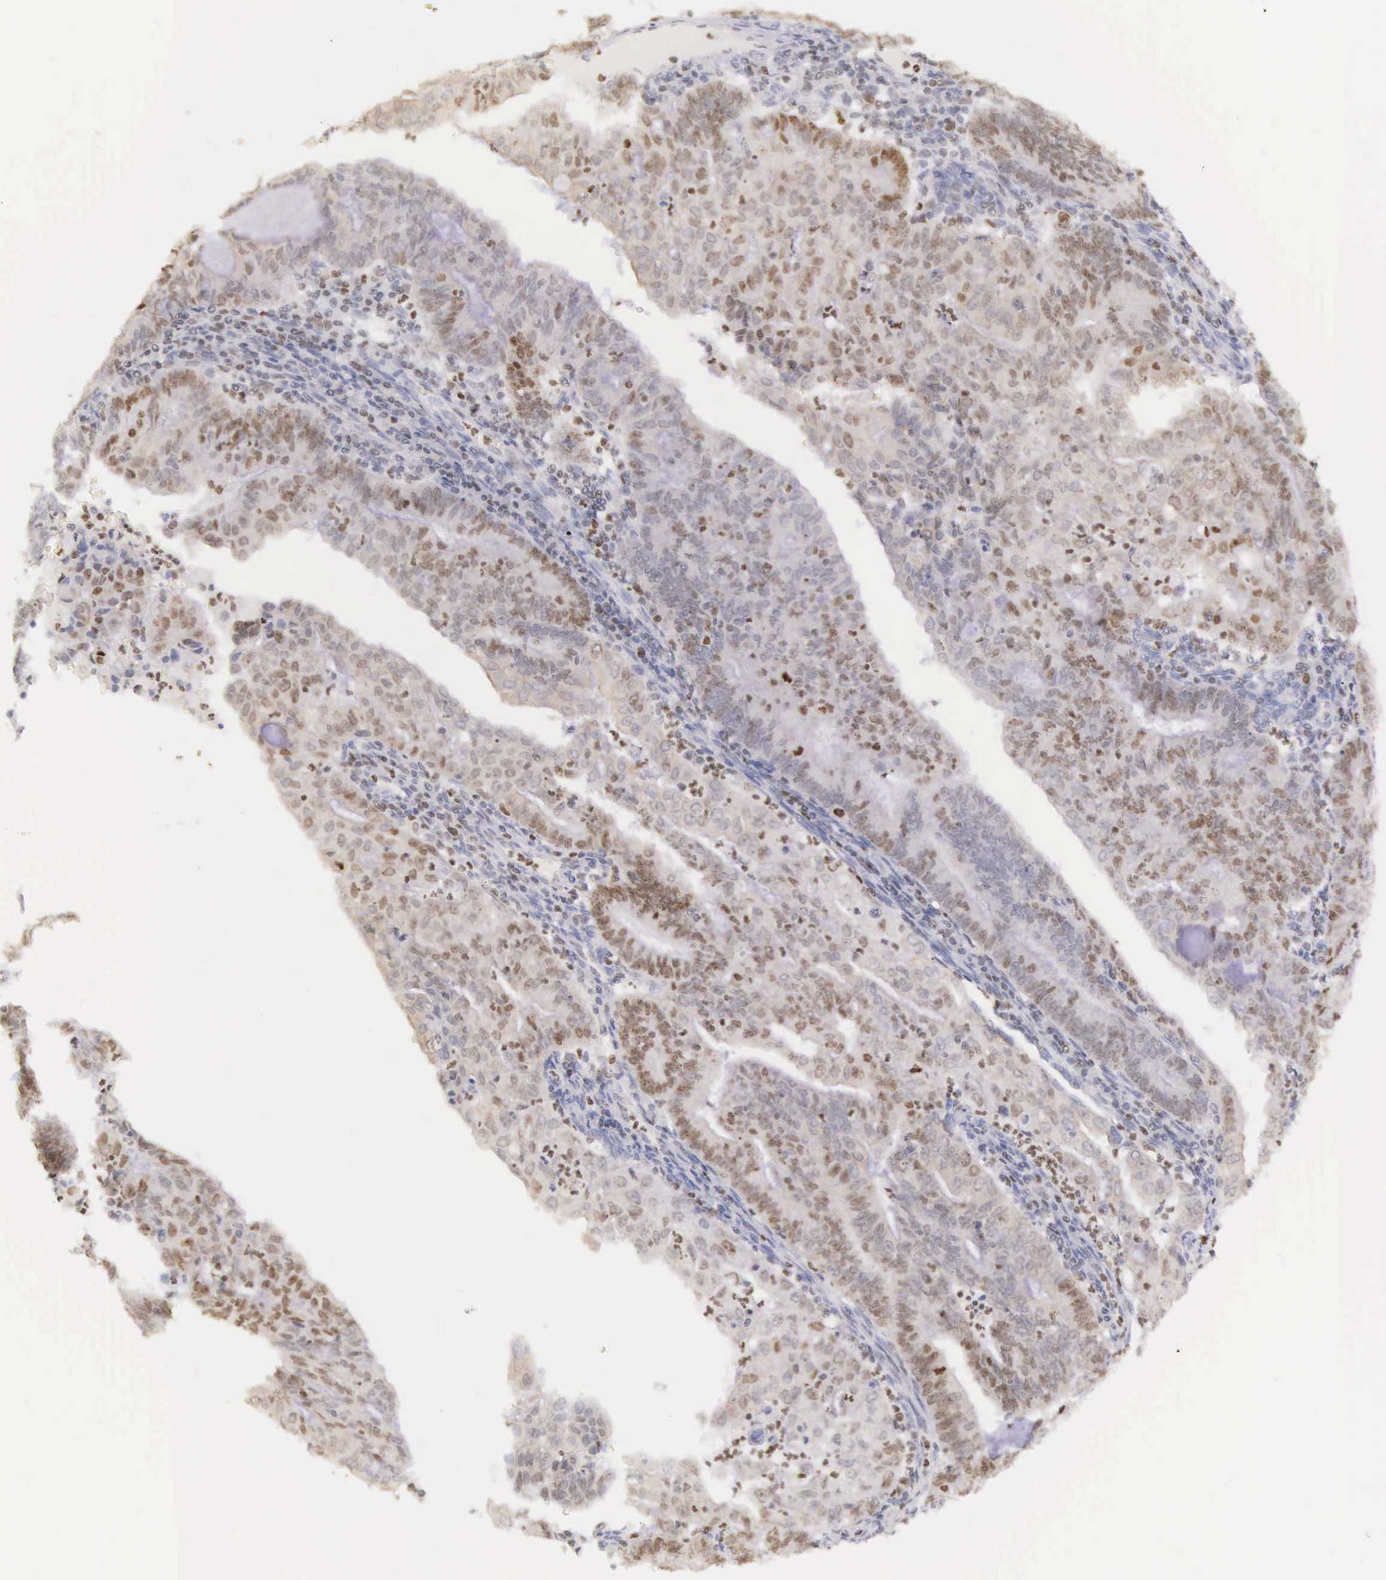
{"staining": {"intensity": "moderate", "quantity": "25%-75%", "location": "nuclear"}, "tissue": "endometrial cancer", "cell_type": "Tumor cells", "image_type": "cancer", "snomed": [{"axis": "morphology", "description": "Adenocarcinoma, NOS"}, {"axis": "topography", "description": "Endometrium"}], "caption": "This photomicrograph demonstrates immunohistochemistry staining of human adenocarcinoma (endometrial), with medium moderate nuclear expression in approximately 25%-75% of tumor cells.", "gene": "VRK1", "patient": {"sex": "female", "age": 60}}